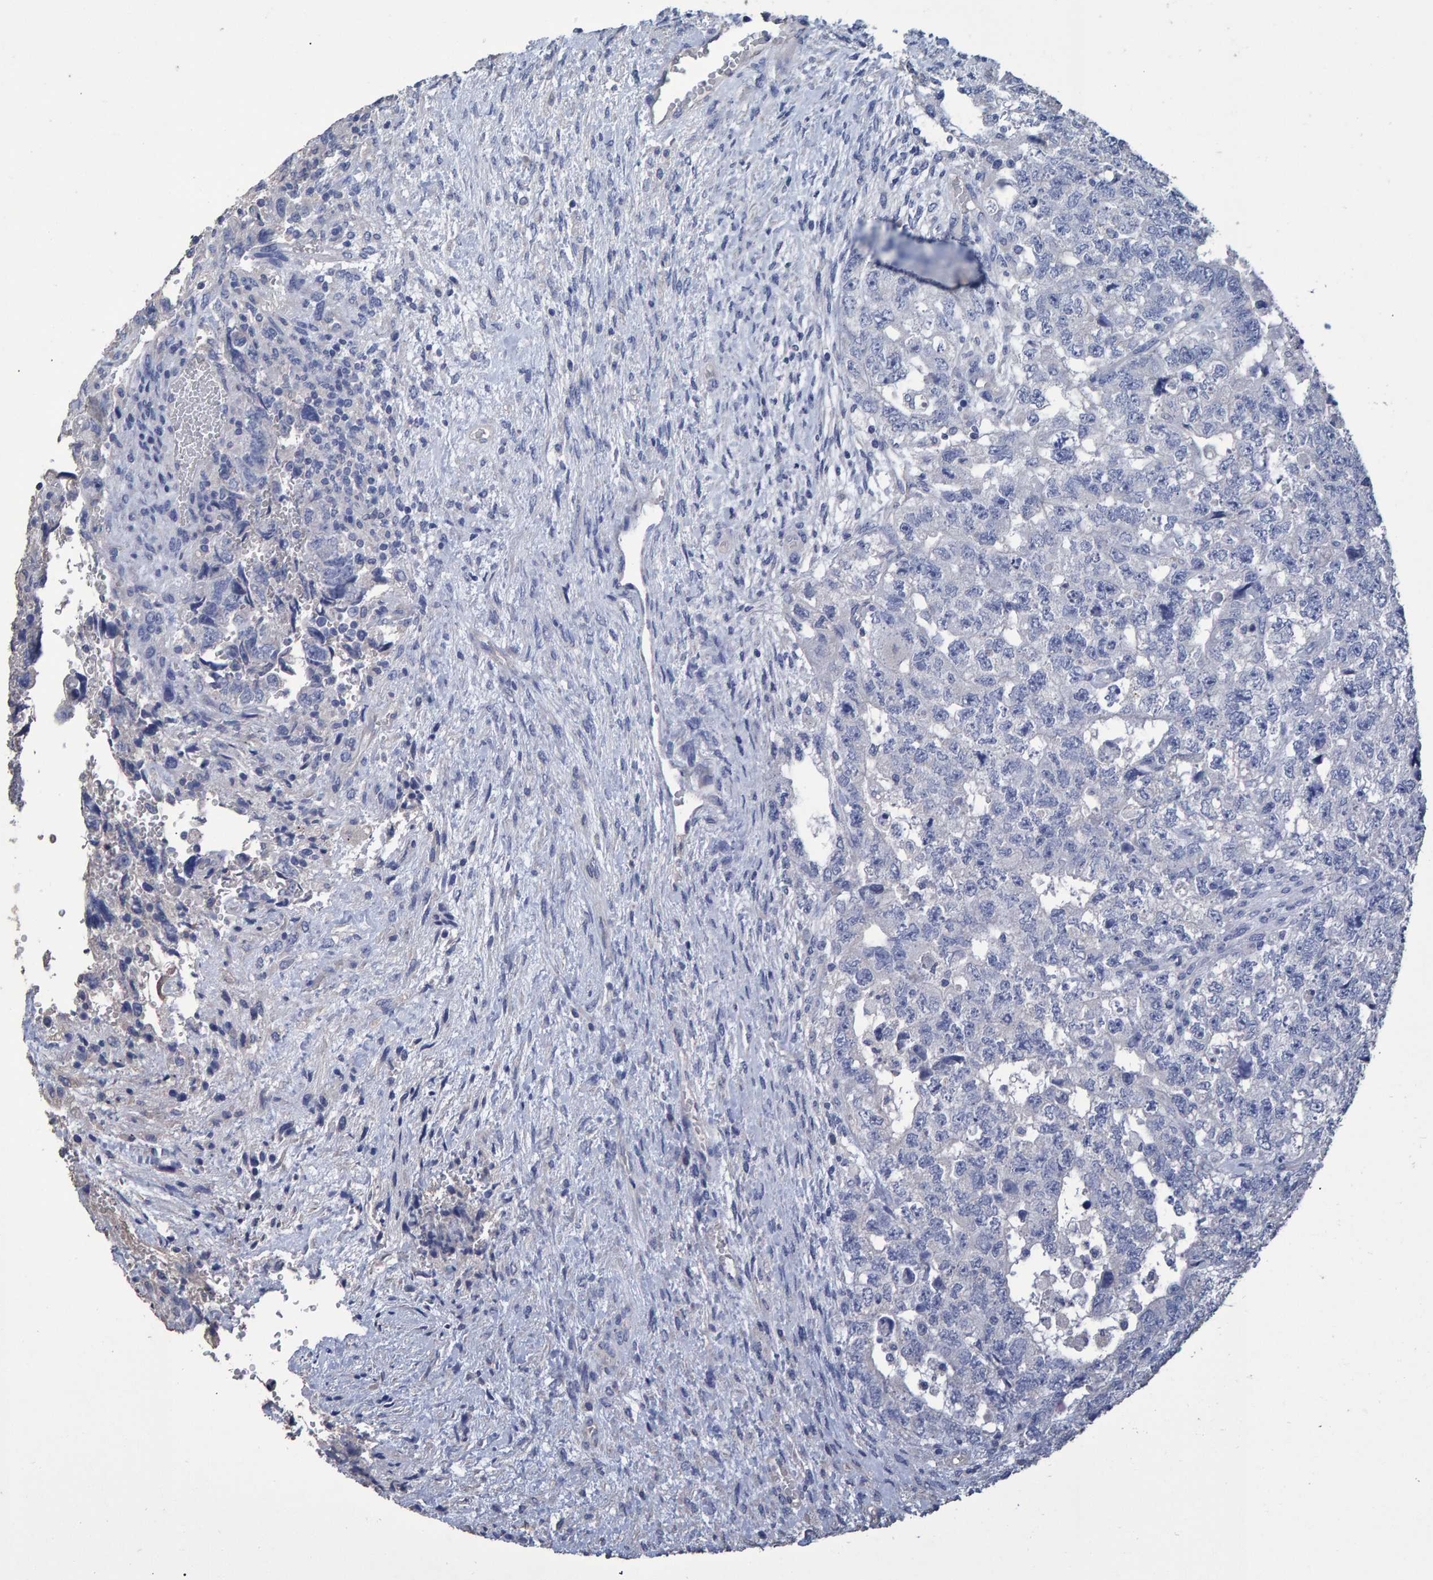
{"staining": {"intensity": "negative", "quantity": "none", "location": "none"}, "tissue": "testis cancer", "cell_type": "Tumor cells", "image_type": "cancer", "snomed": [{"axis": "morphology", "description": "Carcinoma, Embryonal, NOS"}, {"axis": "topography", "description": "Testis"}], "caption": "Tumor cells are negative for brown protein staining in testis cancer (embryonal carcinoma).", "gene": "HEMGN", "patient": {"sex": "male", "age": 36}}